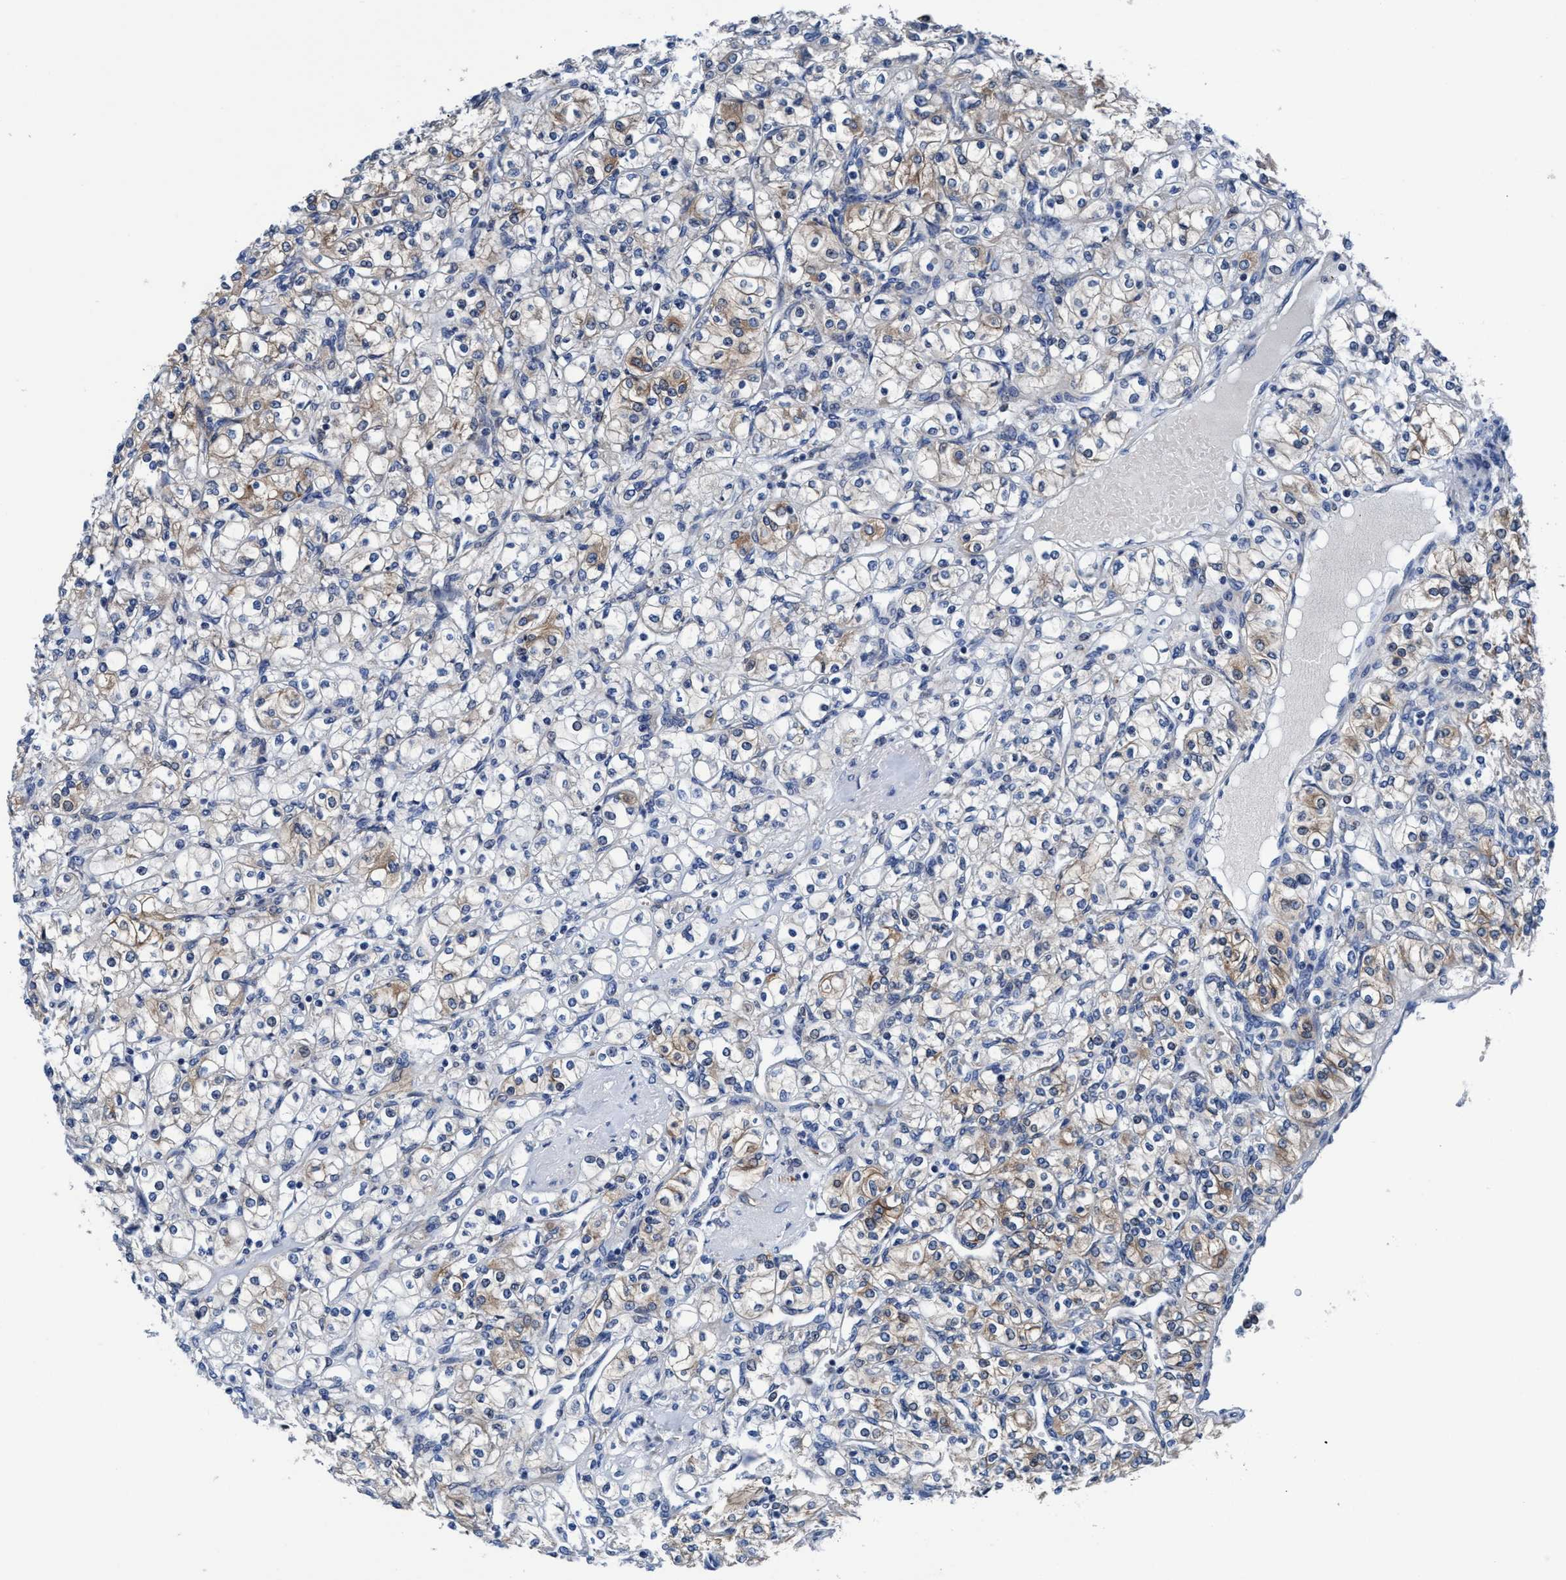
{"staining": {"intensity": "moderate", "quantity": "25%-75%", "location": "cytoplasmic/membranous"}, "tissue": "renal cancer", "cell_type": "Tumor cells", "image_type": "cancer", "snomed": [{"axis": "morphology", "description": "Adenocarcinoma, NOS"}, {"axis": "topography", "description": "Kidney"}], "caption": "Approximately 25%-75% of tumor cells in human adenocarcinoma (renal) display moderate cytoplasmic/membranous protein expression as visualized by brown immunohistochemical staining.", "gene": "TMEM94", "patient": {"sex": "male", "age": 77}}